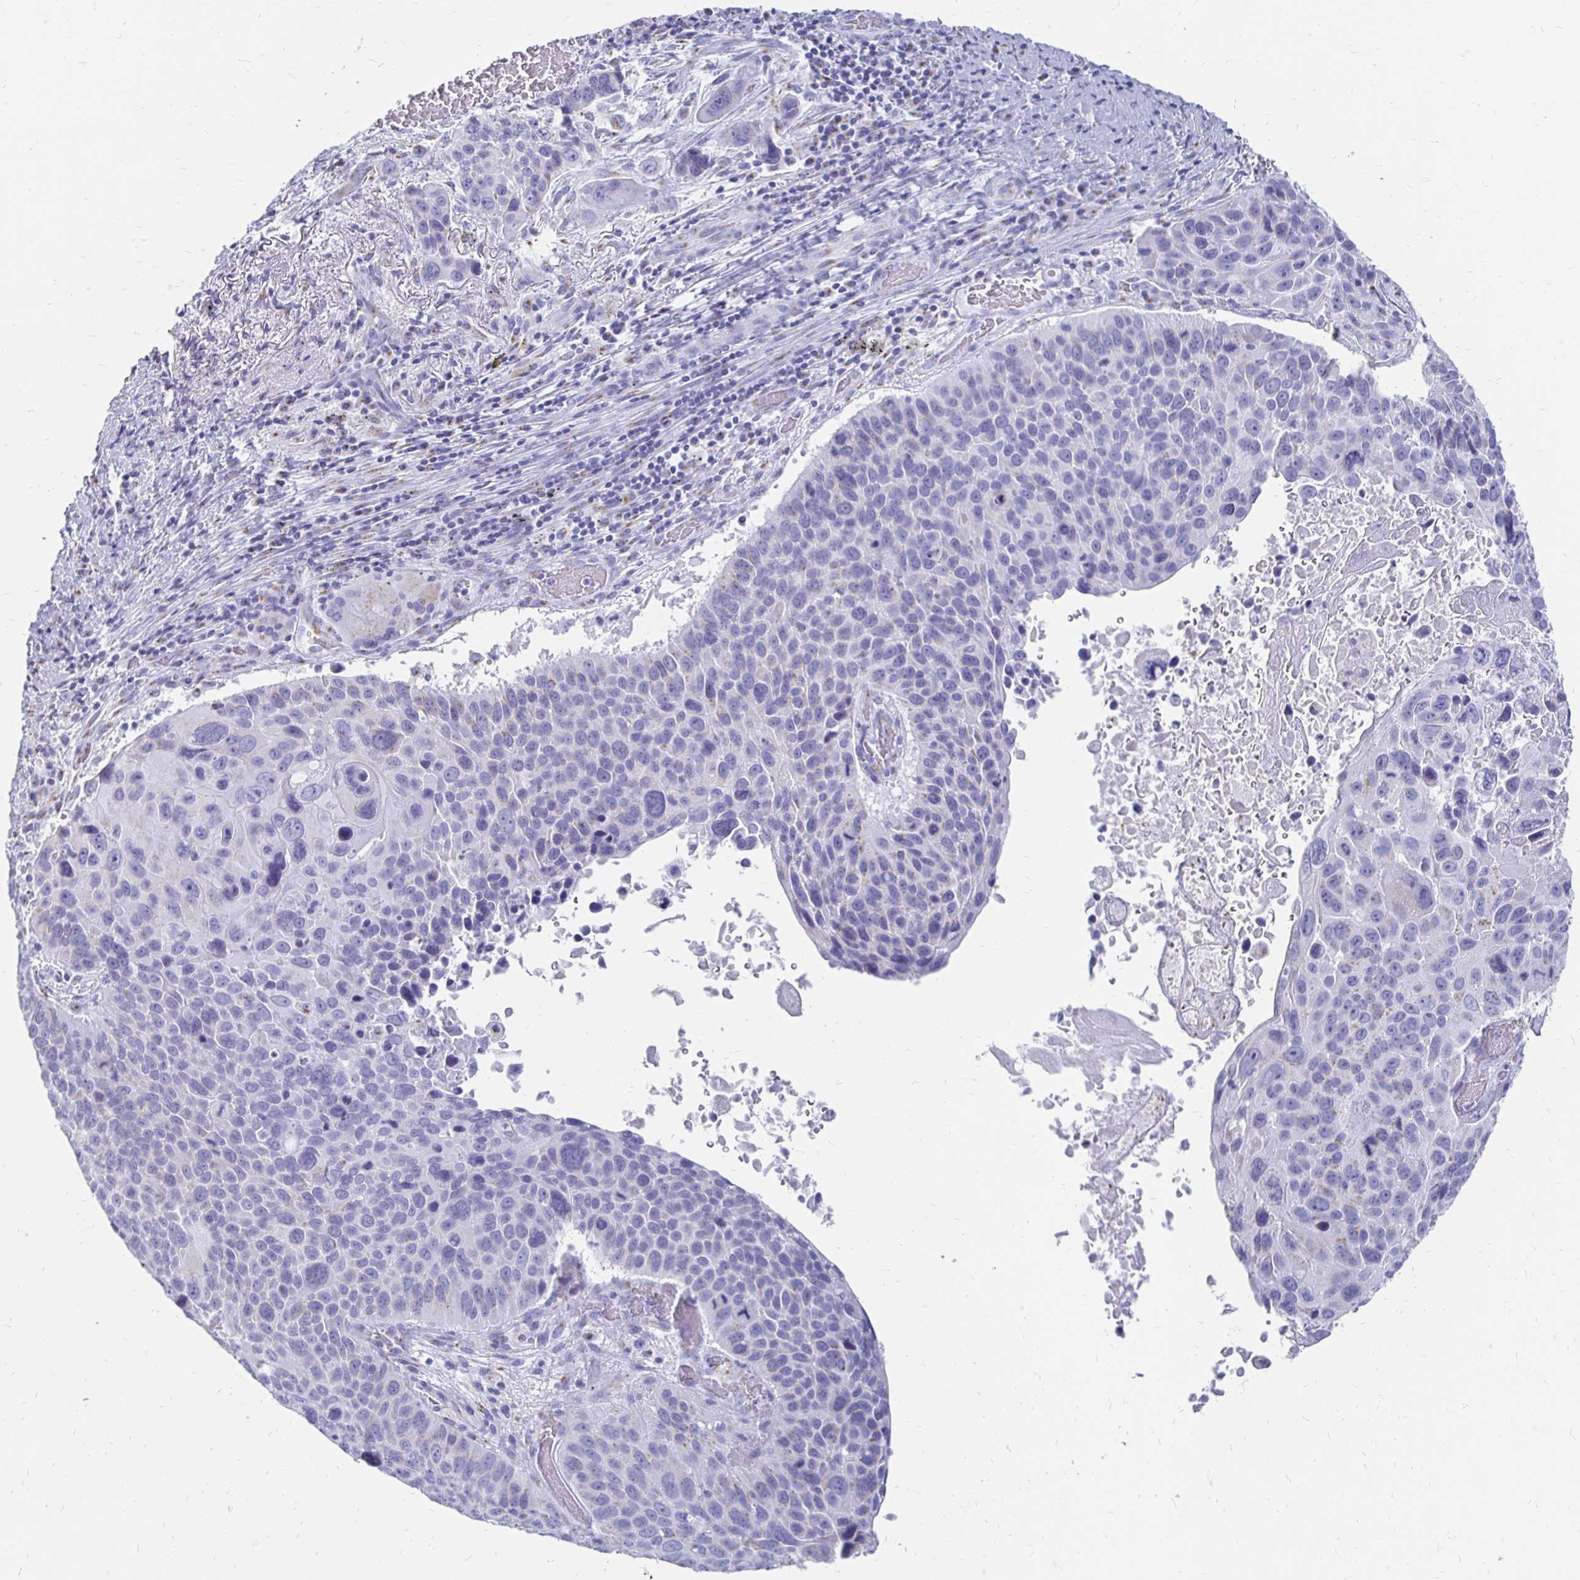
{"staining": {"intensity": "weak", "quantity": "<25%", "location": "cytoplasmic/membranous"}, "tissue": "lung cancer", "cell_type": "Tumor cells", "image_type": "cancer", "snomed": [{"axis": "morphology", "description": "Squamous cell carcinoma, NOS"}, {"axis": "topography", "description": "Lung"}], "caption": "The IHC photomicrograph has no significant positivity in tumor cells of squamous cell carcinoma (lung) tissue.", "gene": "PAGE4", "patient": {"sex": "male", "age": 68}}